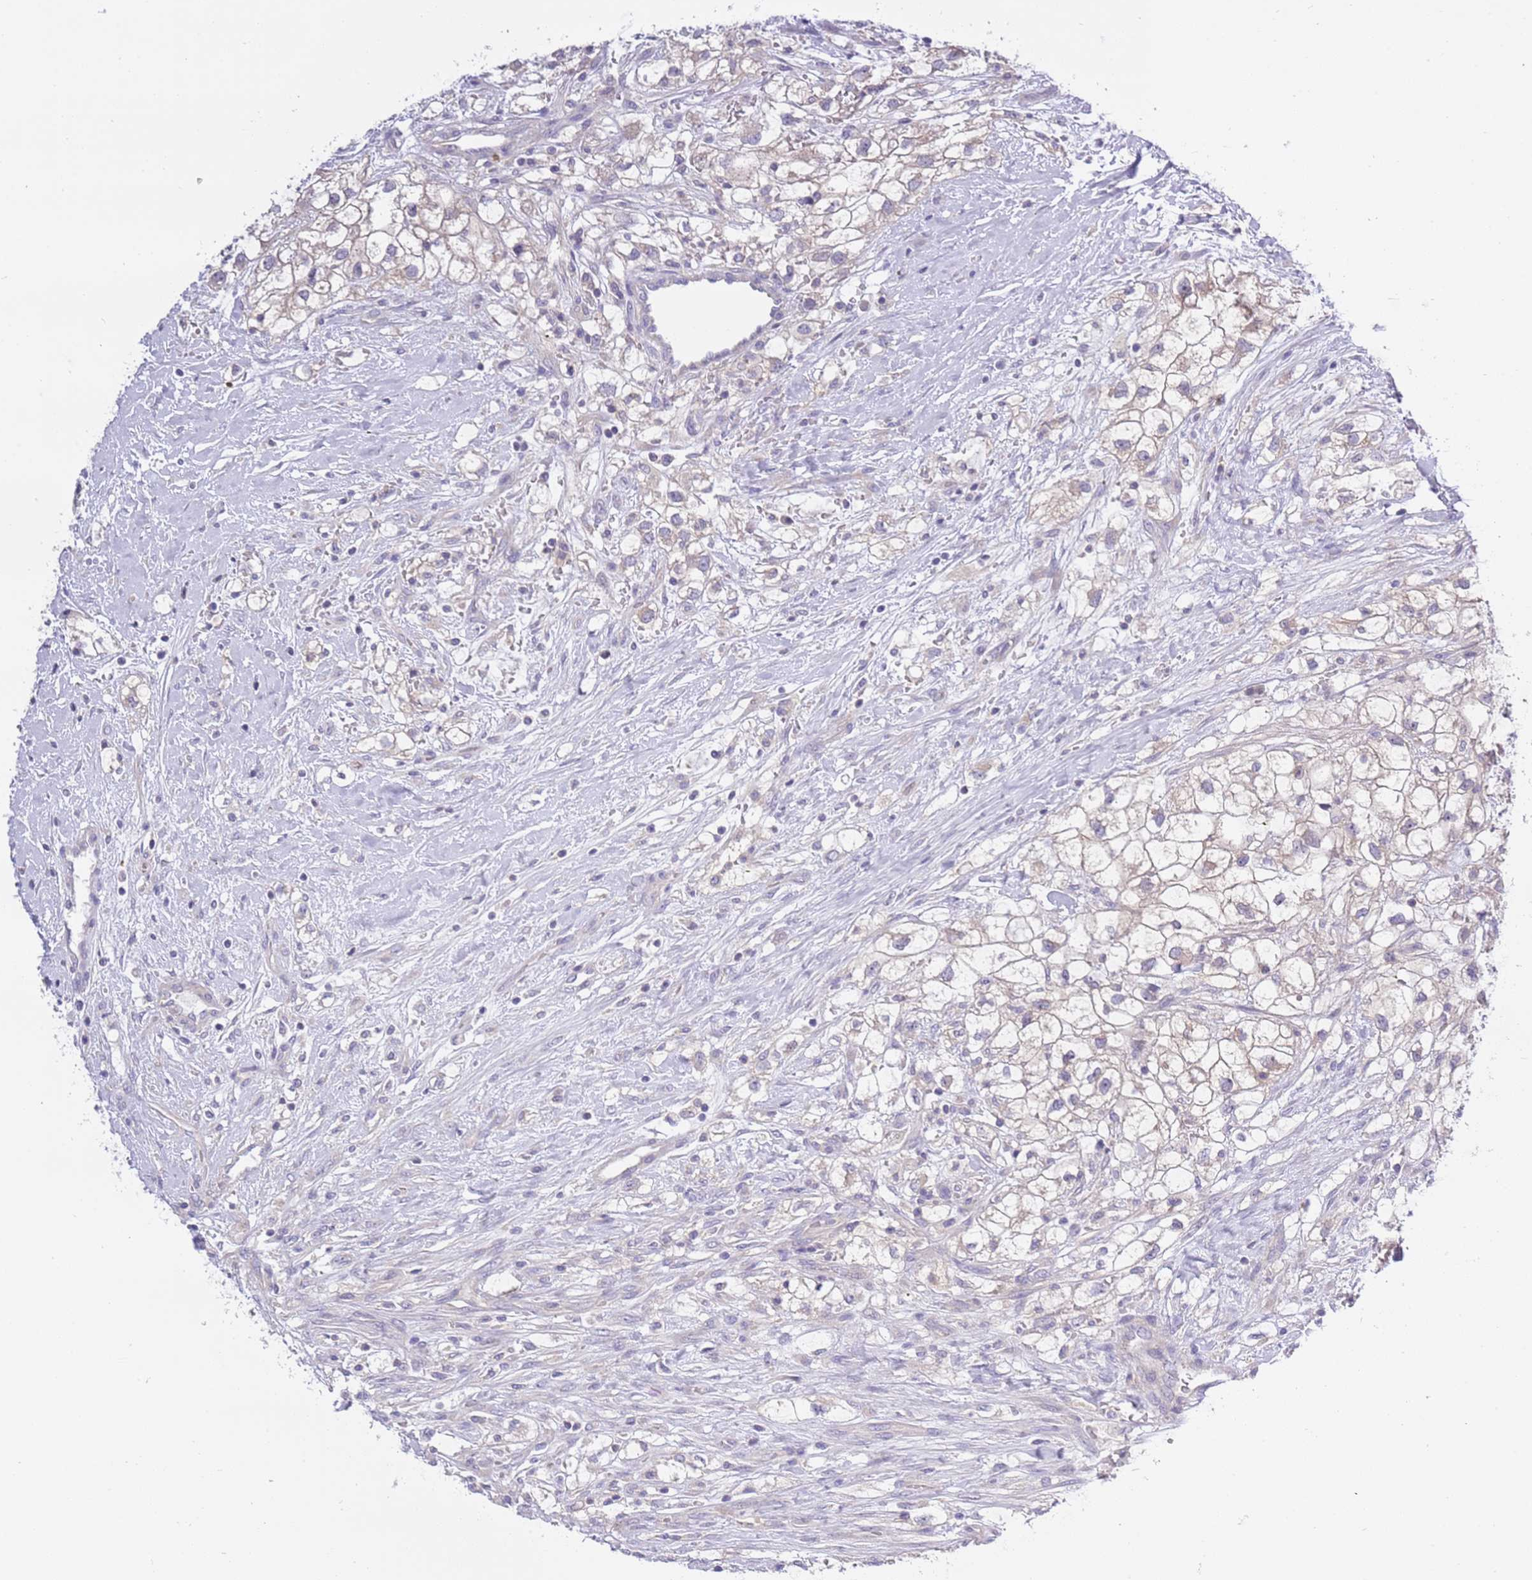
{"staining": {"intensity": "weak", "quantity": "<25%", "location": "cytoplasmic/membranous"}, "tissue": "renal cancer", "cell_type": "Tumor cells", "image_type": "cancer", "snomed": [{"axis": "morphology", "description": "Adenocarcinoma, NOS"}, {"axis": "topography", "description": "Kidney"}], "caption": "An immunohistochemistry (IHC) micrograph of renal cancer is shown. There is no staining in tumor cells of renal cancer.", "gene": "STIP1", "patient": {"sex": "male", "age": 59}}